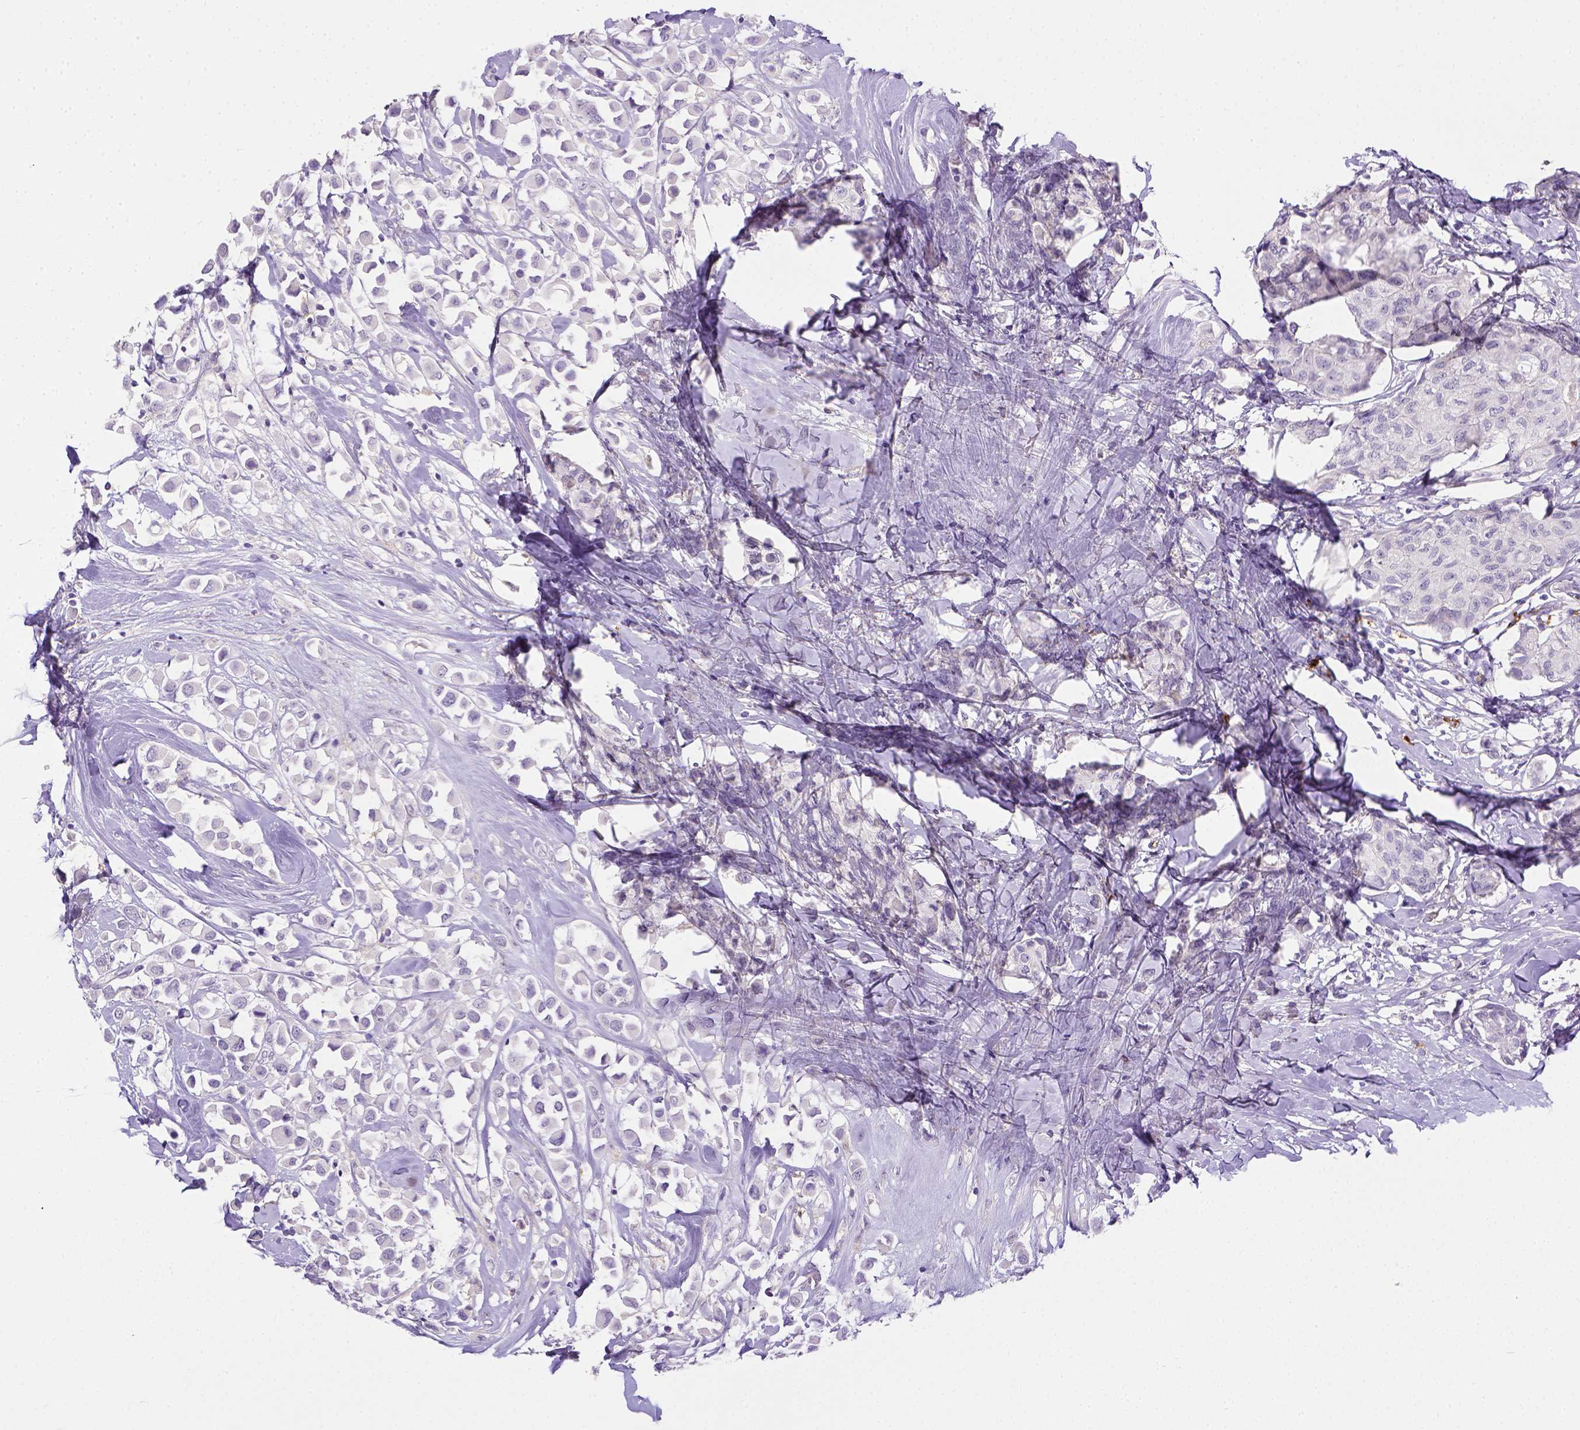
{"staining": {"intensity": "negative", "quantity": "none", "location": "none"}, "tissue": "breast cancer", "cell_type": "Tumor cells", "image_type": "cancer", "snomed": [{"axis": "morphology", "description": "Duct carcinoma"}, {"axis": "topography", "description": "Breast"}], "caption": "Tumor cells are negative for protein expression in human breast infiltrating ductal carcinoma.", "gene": "ITGAM", "patient": {"sex": "female", "age": 61}}